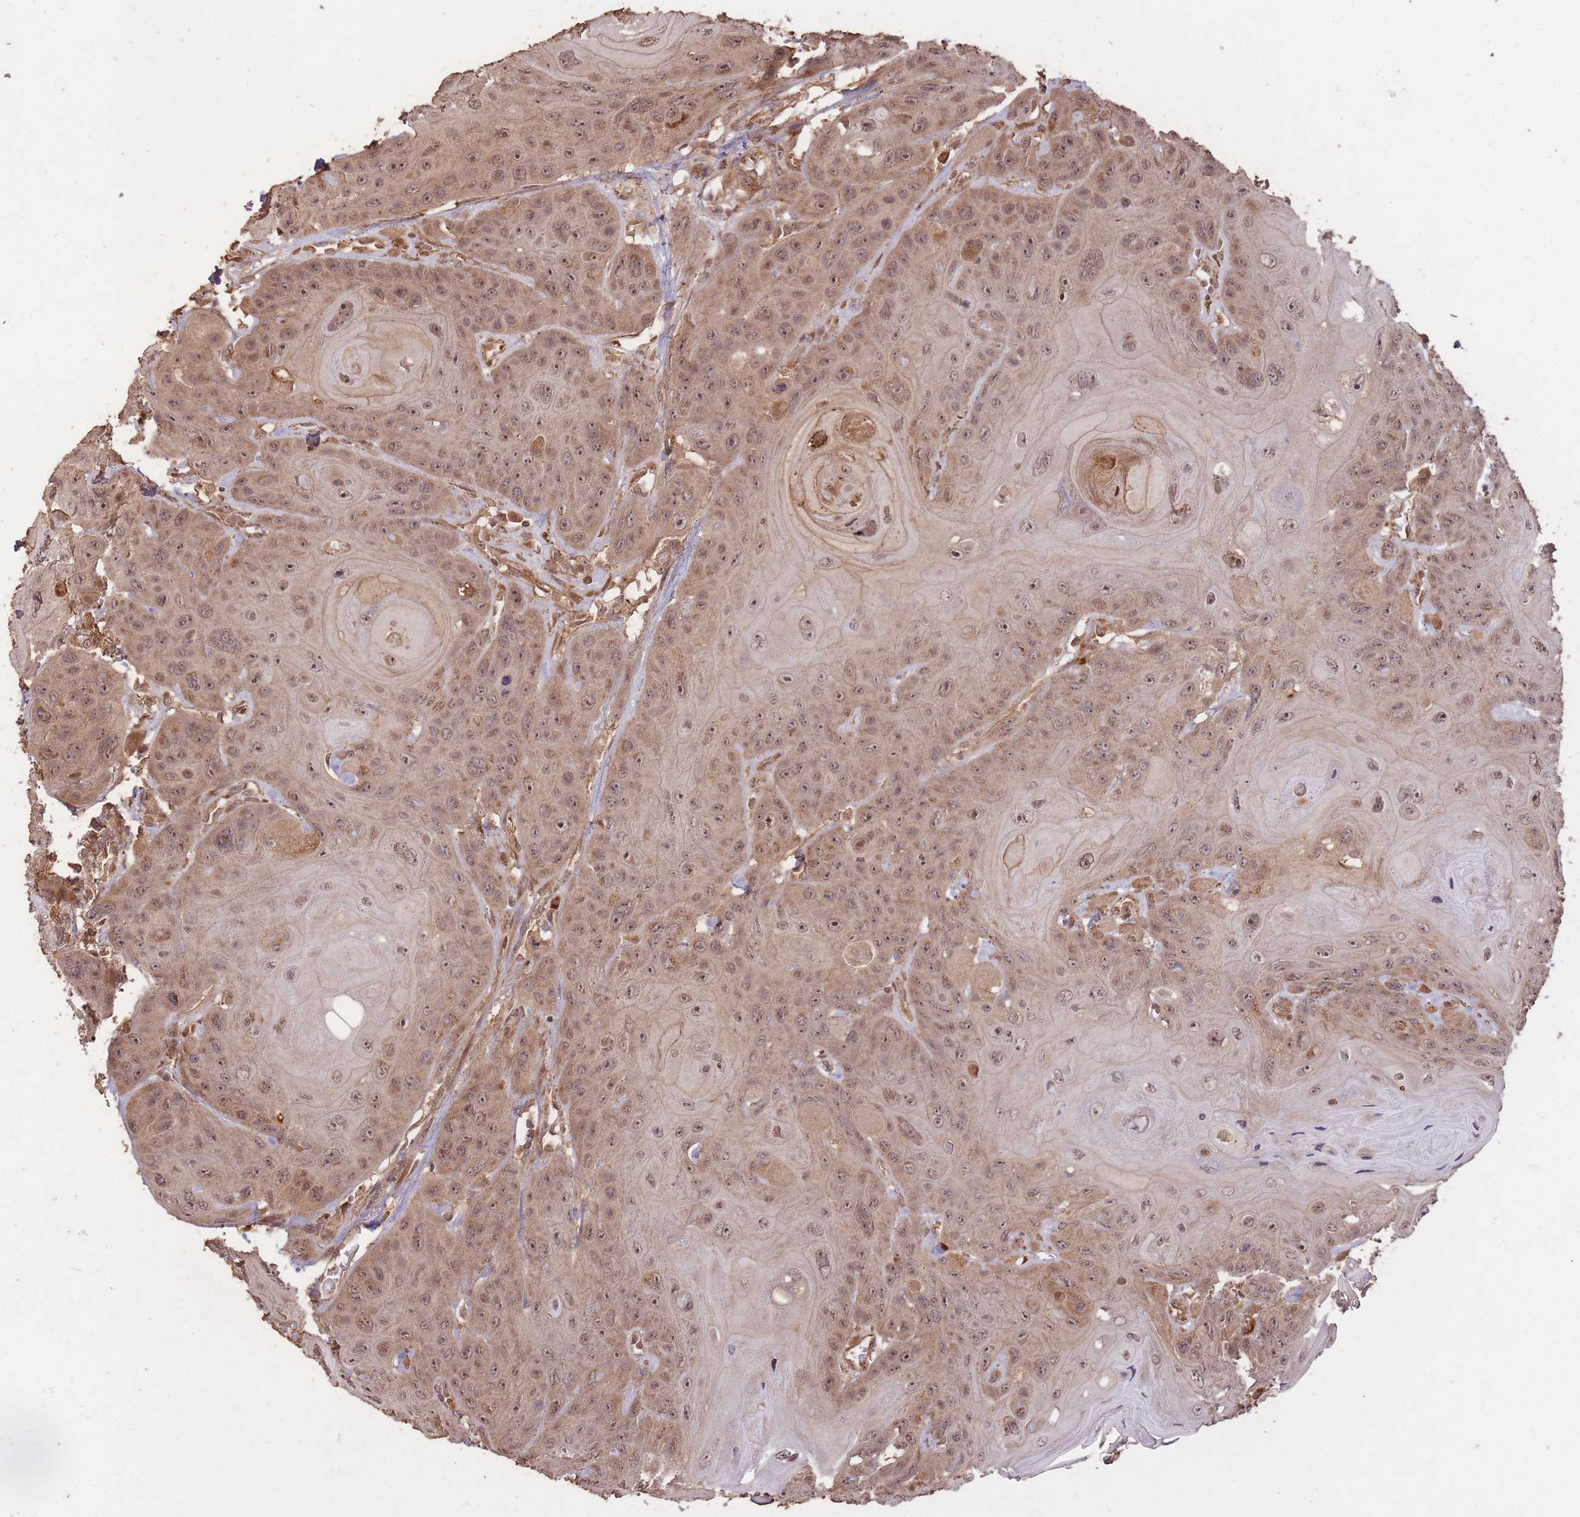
{"staining": {"intensity": "moderate", "quantity": ">75%", "location": "cytoplasmic/membranous,nuclear"}, "tissue": "head and neck cancer", "cell_type": "Tumor cells", "image_type": "cancer", "snomed": [{"axis": "morphology", "description": "Squamous cell carcinoma, NOS"}, {"axis": "topography", "description": "Head-Neck"}], "caption": "The micrograph displays a brown stain indicating the presence of a protein in the cytoplasmic/membranous and nuclear of tumor cells in squamous cell carcinoma (head and neck).", "gene": "ERBB3", "patient": {"sex": "female", "age": 59}}